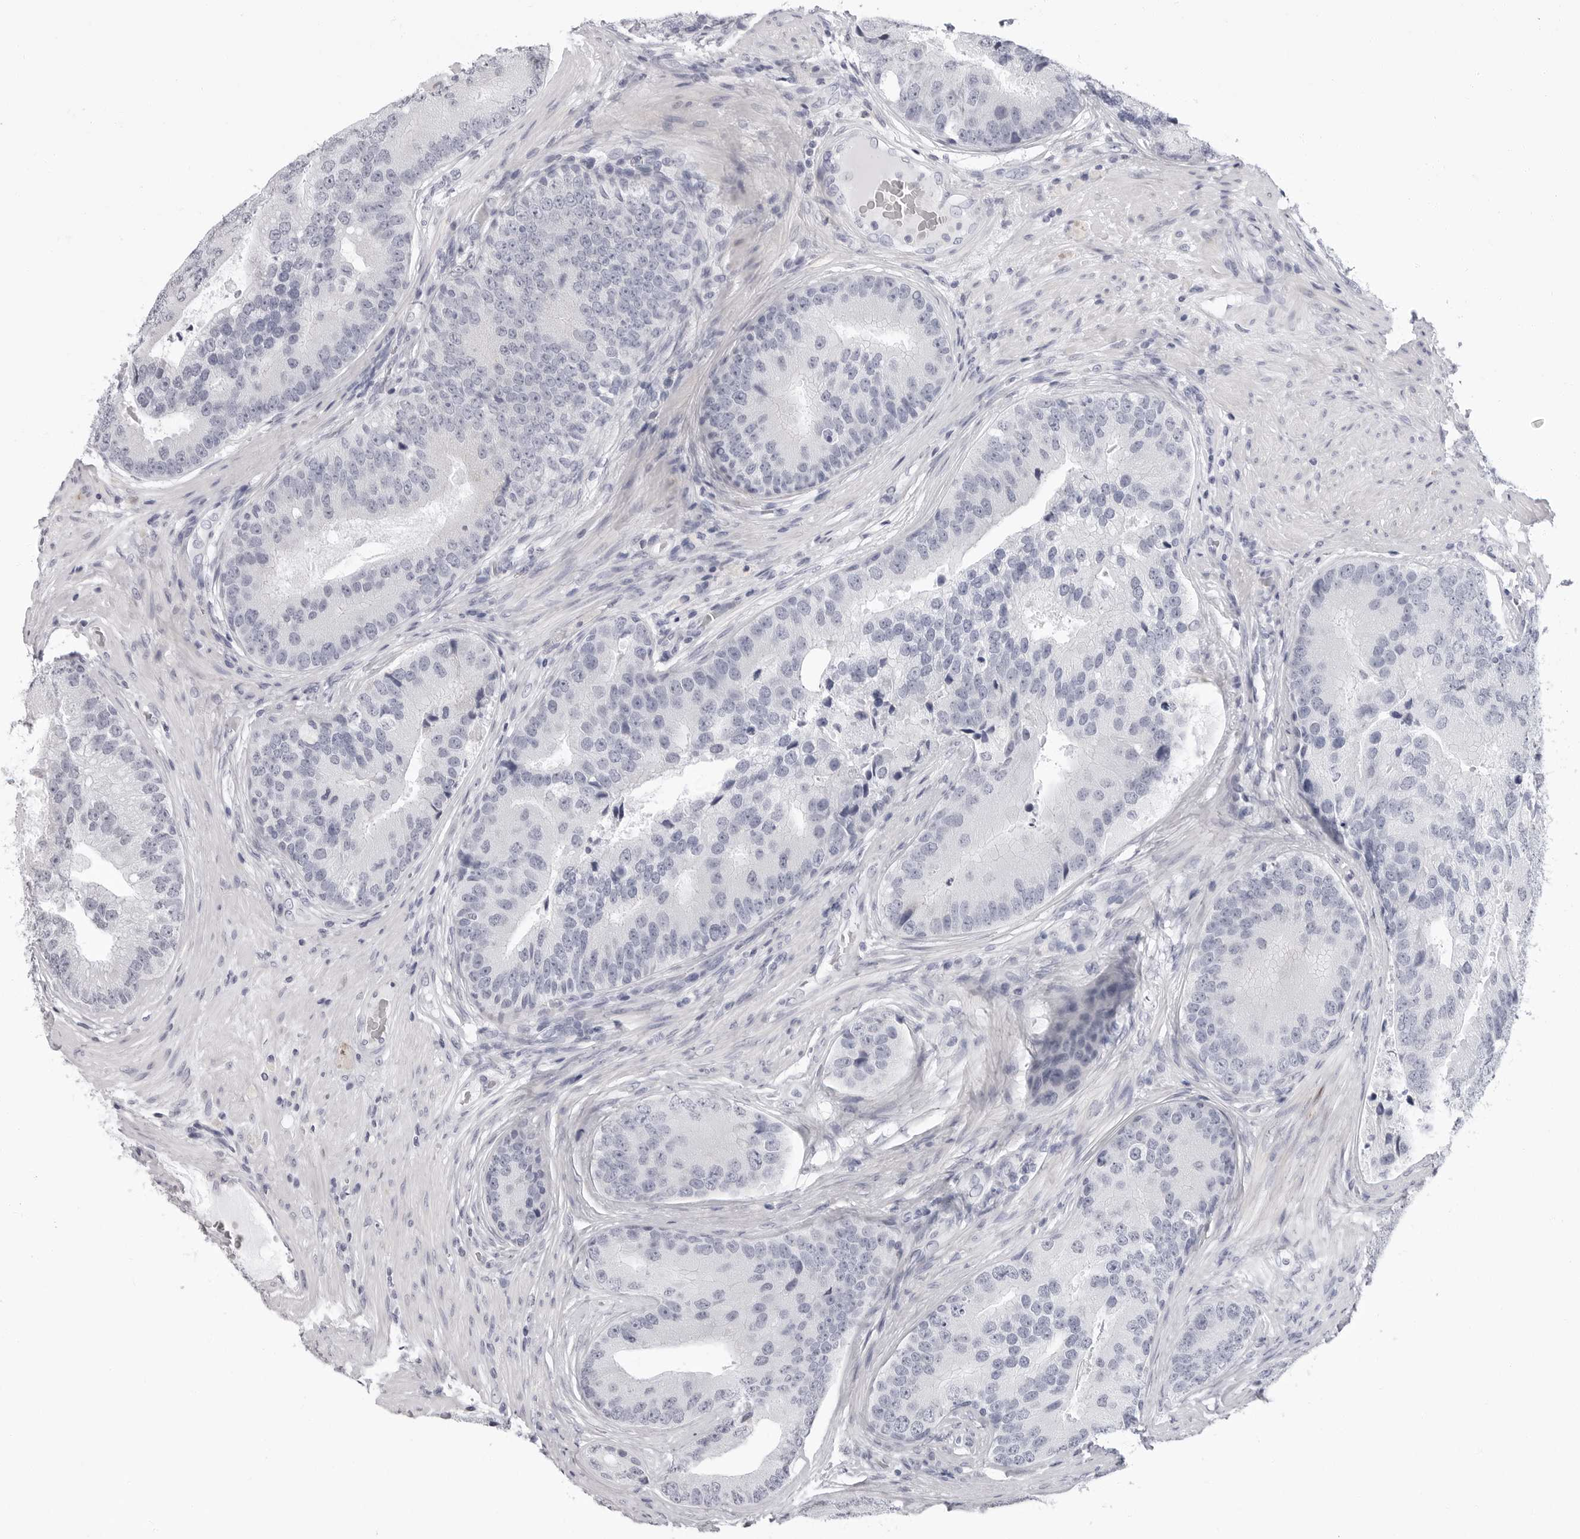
{"staining": {"intensity": "negative", "quantity": "none", "location": "none"}, "tissue": "prostate cancer", "cell_type": "Tumor cells", "image_type": "cancer", "snomed": [{"axis": "morphology", "description": "Adenocarcinoma, High grade"}, {"axis": "topography", "description": "Prostate"}], "caption": "The image displays no significant expression in tumor cells of prostate cancer. (DAB immunohistochemistry, high magnification).", "gene": "ERICH3", "patient": {"sex": "male", "age": 70}}